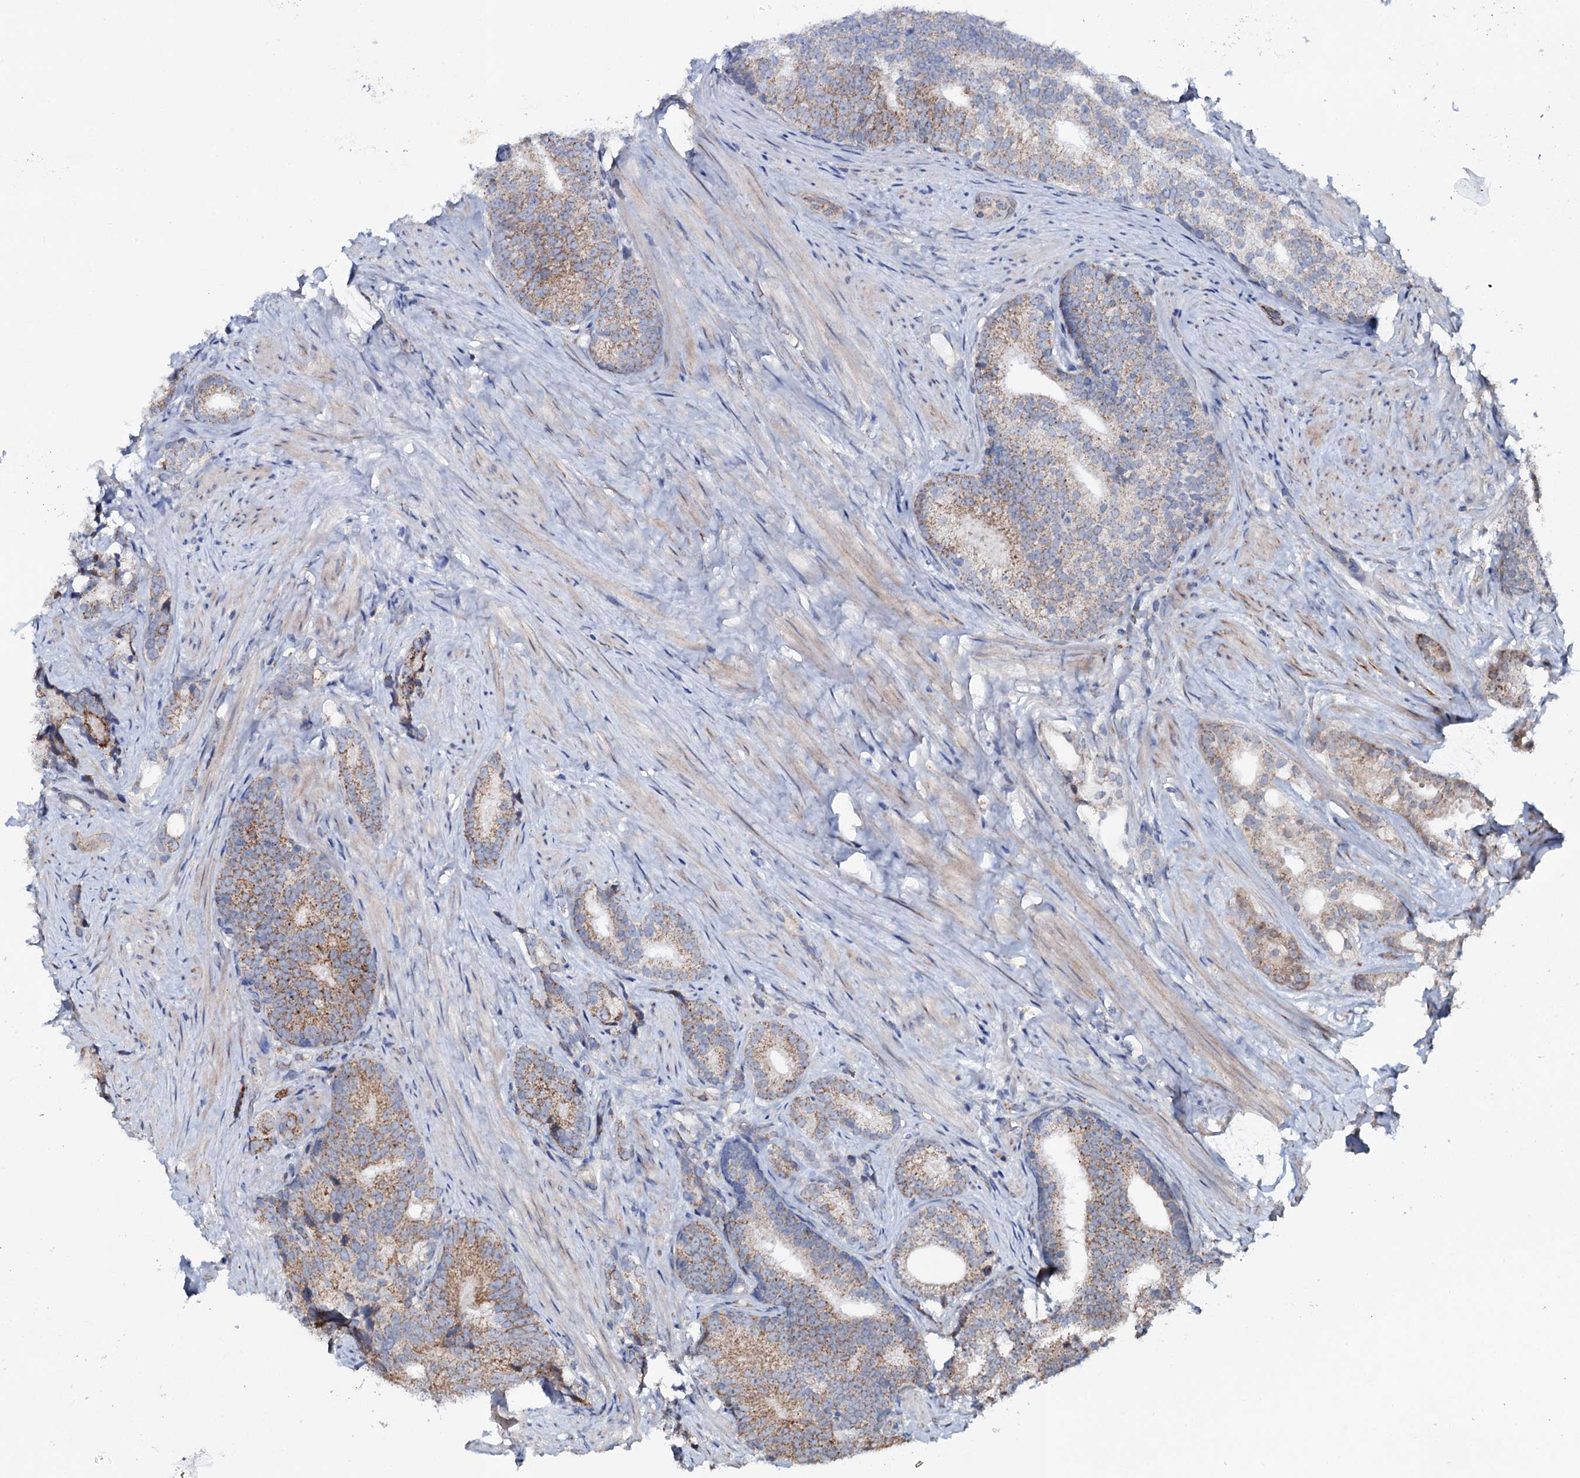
{"staining": {"intensity": "moderate", "quantity": "25%-75%", "location": "cytoplasmic/membranous"}, "tissue": "prostate cancer", "cell_type": "Tumor cells", "image_type": "cancer", "snomed": [{"axis": "morphology", "description": "Adenocarcinoma, Low grade"}, {"axis": "topography", "description": "Prostate"}], "caption": "IHC histopathology image of neoplastic tissue: adenocarcinoma (low-grade) (prostate) stained using IHC demonstrates medium levels of moderate protein expression localized specifically in the cytoplasmic/membranous of tumor cells, appearing as a cytoplasmic/membranous brown color.", "gene": "PPP1R3D", "patient": {"sex": "male", "age": 71}}